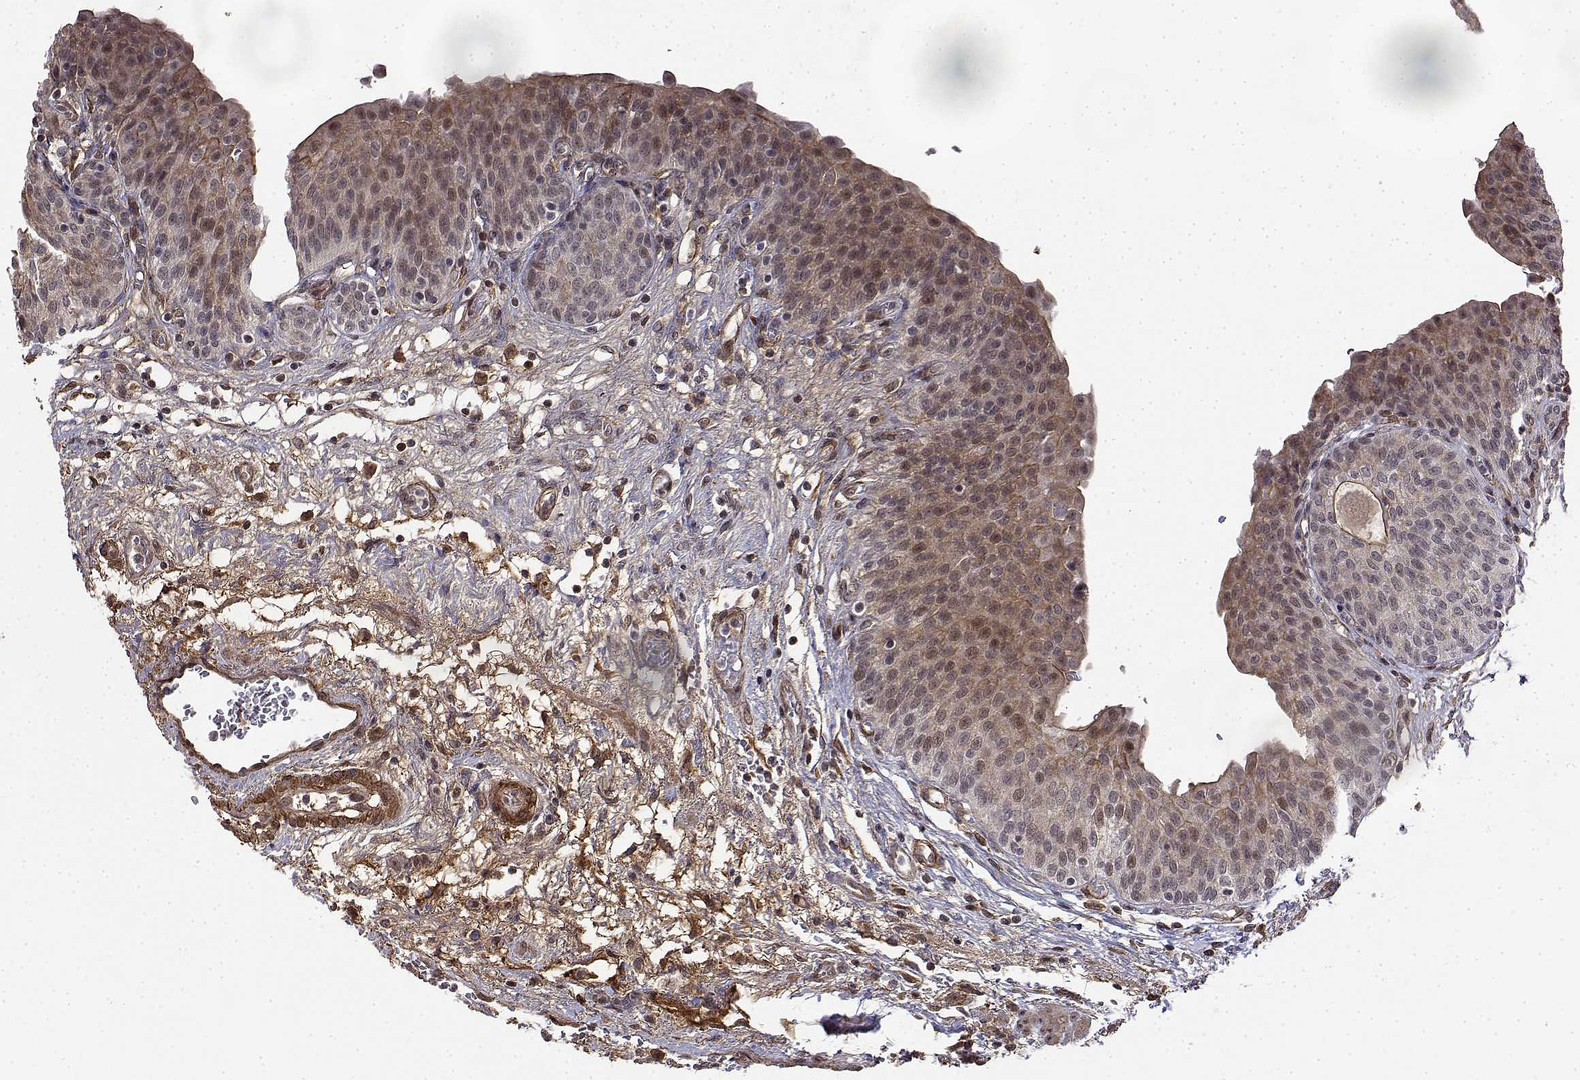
{"staining": {"intensity": "moderate", "quantity": "25%-75%", "location": "cytoplasmic/membranous,nuclear"}, "tissue": "urinary bladder", "cell_type": "Urothelial cells", "image_type": "normal", "snomed": [{"axis": "morphology", "description": "Normal tissue, NOS"}, {"axis": "topography", "description": "Urinary bladder"}], "caption": "Moderate cytoplasmic/membranous,nuclear protein positivity is appreciated in approximately 25%-75% of urothelial cells in urinary bladder.", "gene": "ITGA7", "patient": {"sex": "male", "age": 68}}